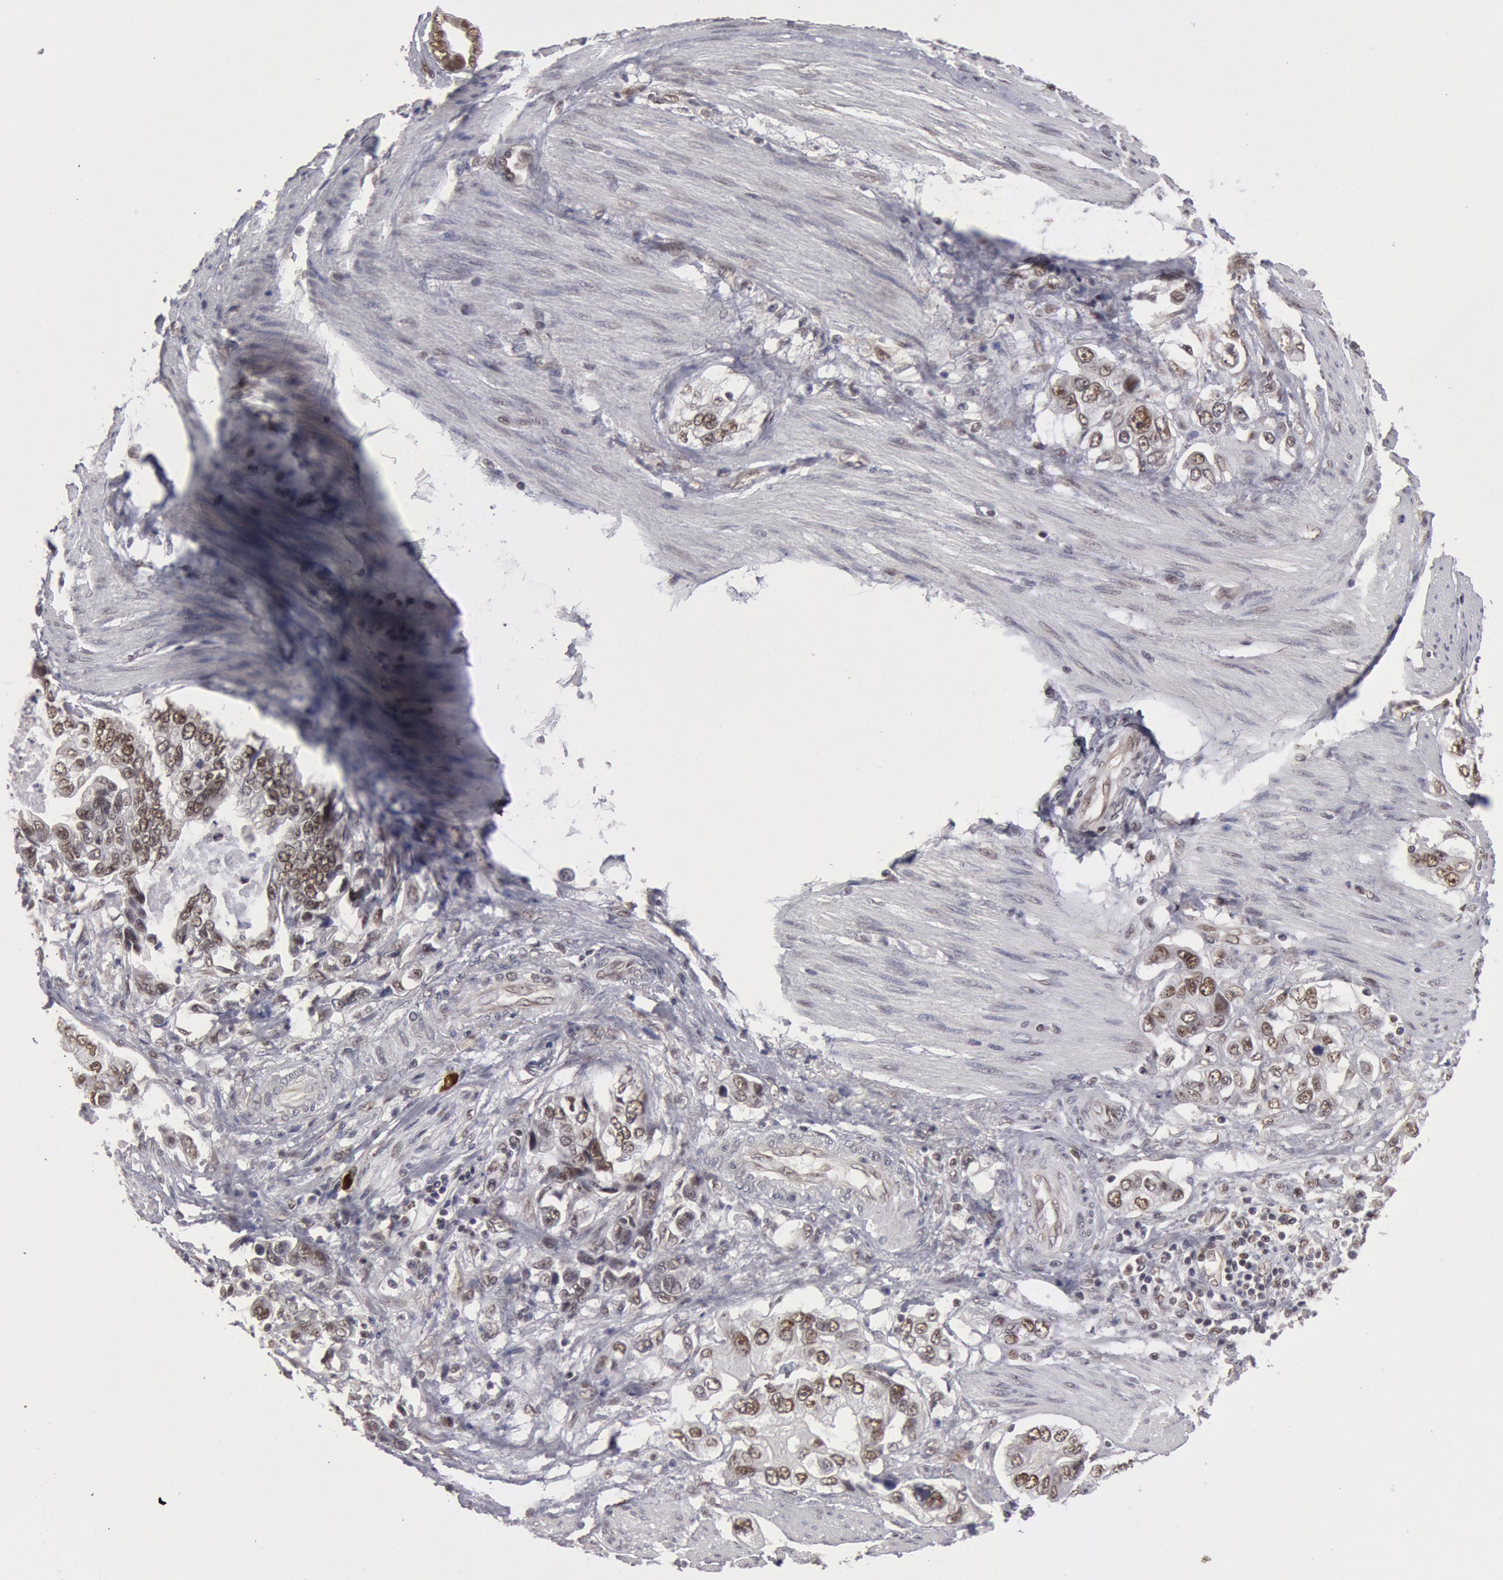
{"staining": {"intensity": "weak", "quantity": "25%-75%", "location": "nuclear"}, "tissue": "stomach cancer", "cell_type": "Tumor cells", "image_type": "cancer", "snomed": [{"axis": "morphology", "description": "Adenocarcinoma, NOS"}, {"axis": "topography", "description": "Pancreas"}, {"axis": "topography", "description": "Stomach, upper"}], "caption": "Approximately 25%-75% of tumor cells in human stomach cancer show weak nuclear protein expression as visualized by brown immunohistochemical staining.", "gene": "PPP4R3B", "patient": {"sex": "male", "age": 77}}